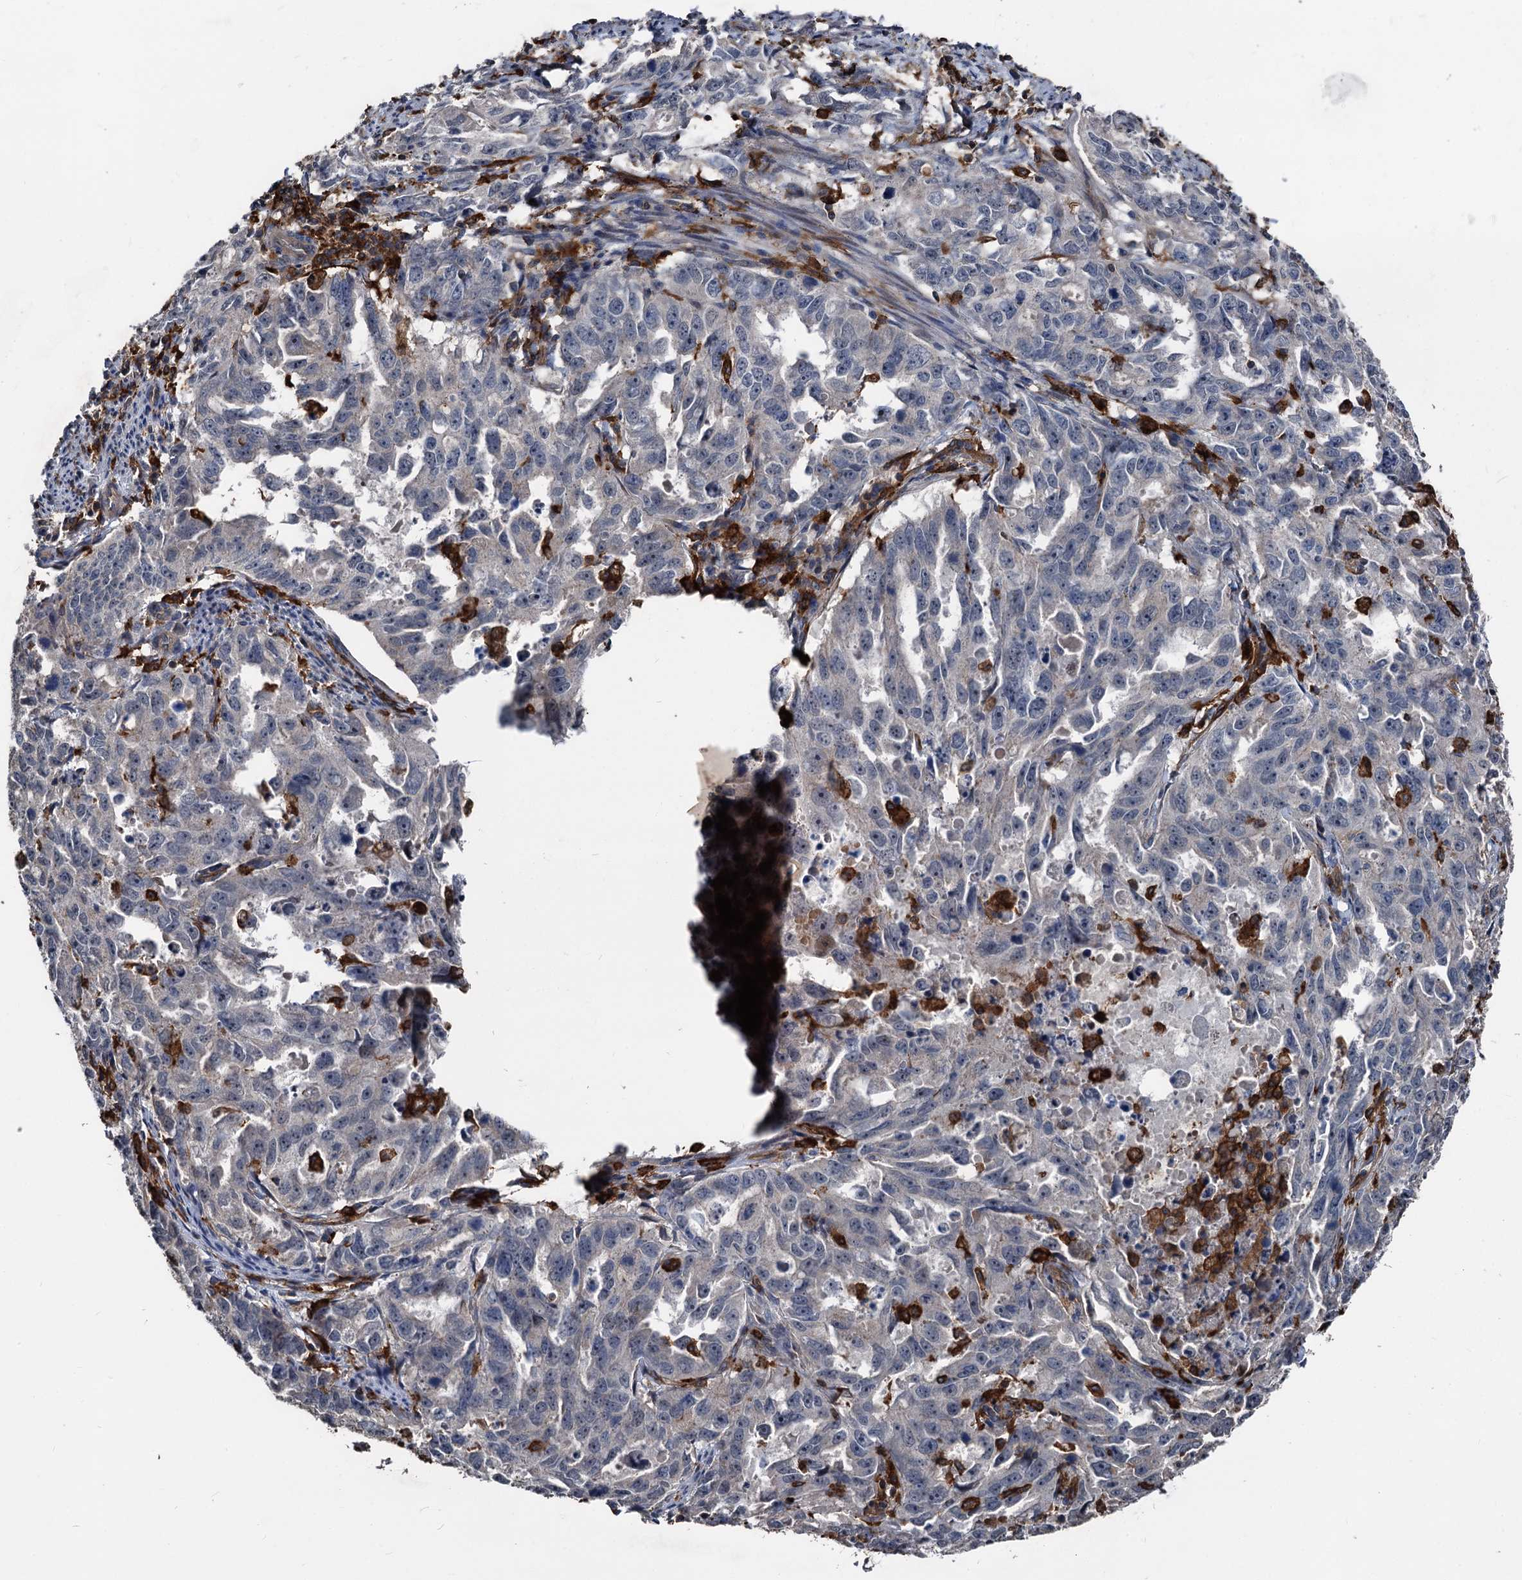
{"staining": {"intensity": "negative", "quantity": "none", "location": "none"}, "tissue": "endometrial cancer", "cell_type": "Tumor cells", "image_type": "cancer", "snomed": [{"axis": "morphology", "description": "Adenocarcinoma, NOS"}, {"axis": "topography", "description": "Endometrium"}], "caption": "Tumor cells show no significant protein expression in endometrial cancer.", "gene": "PLEKHO2", "patient": {"sex": "female", "age": 65}}